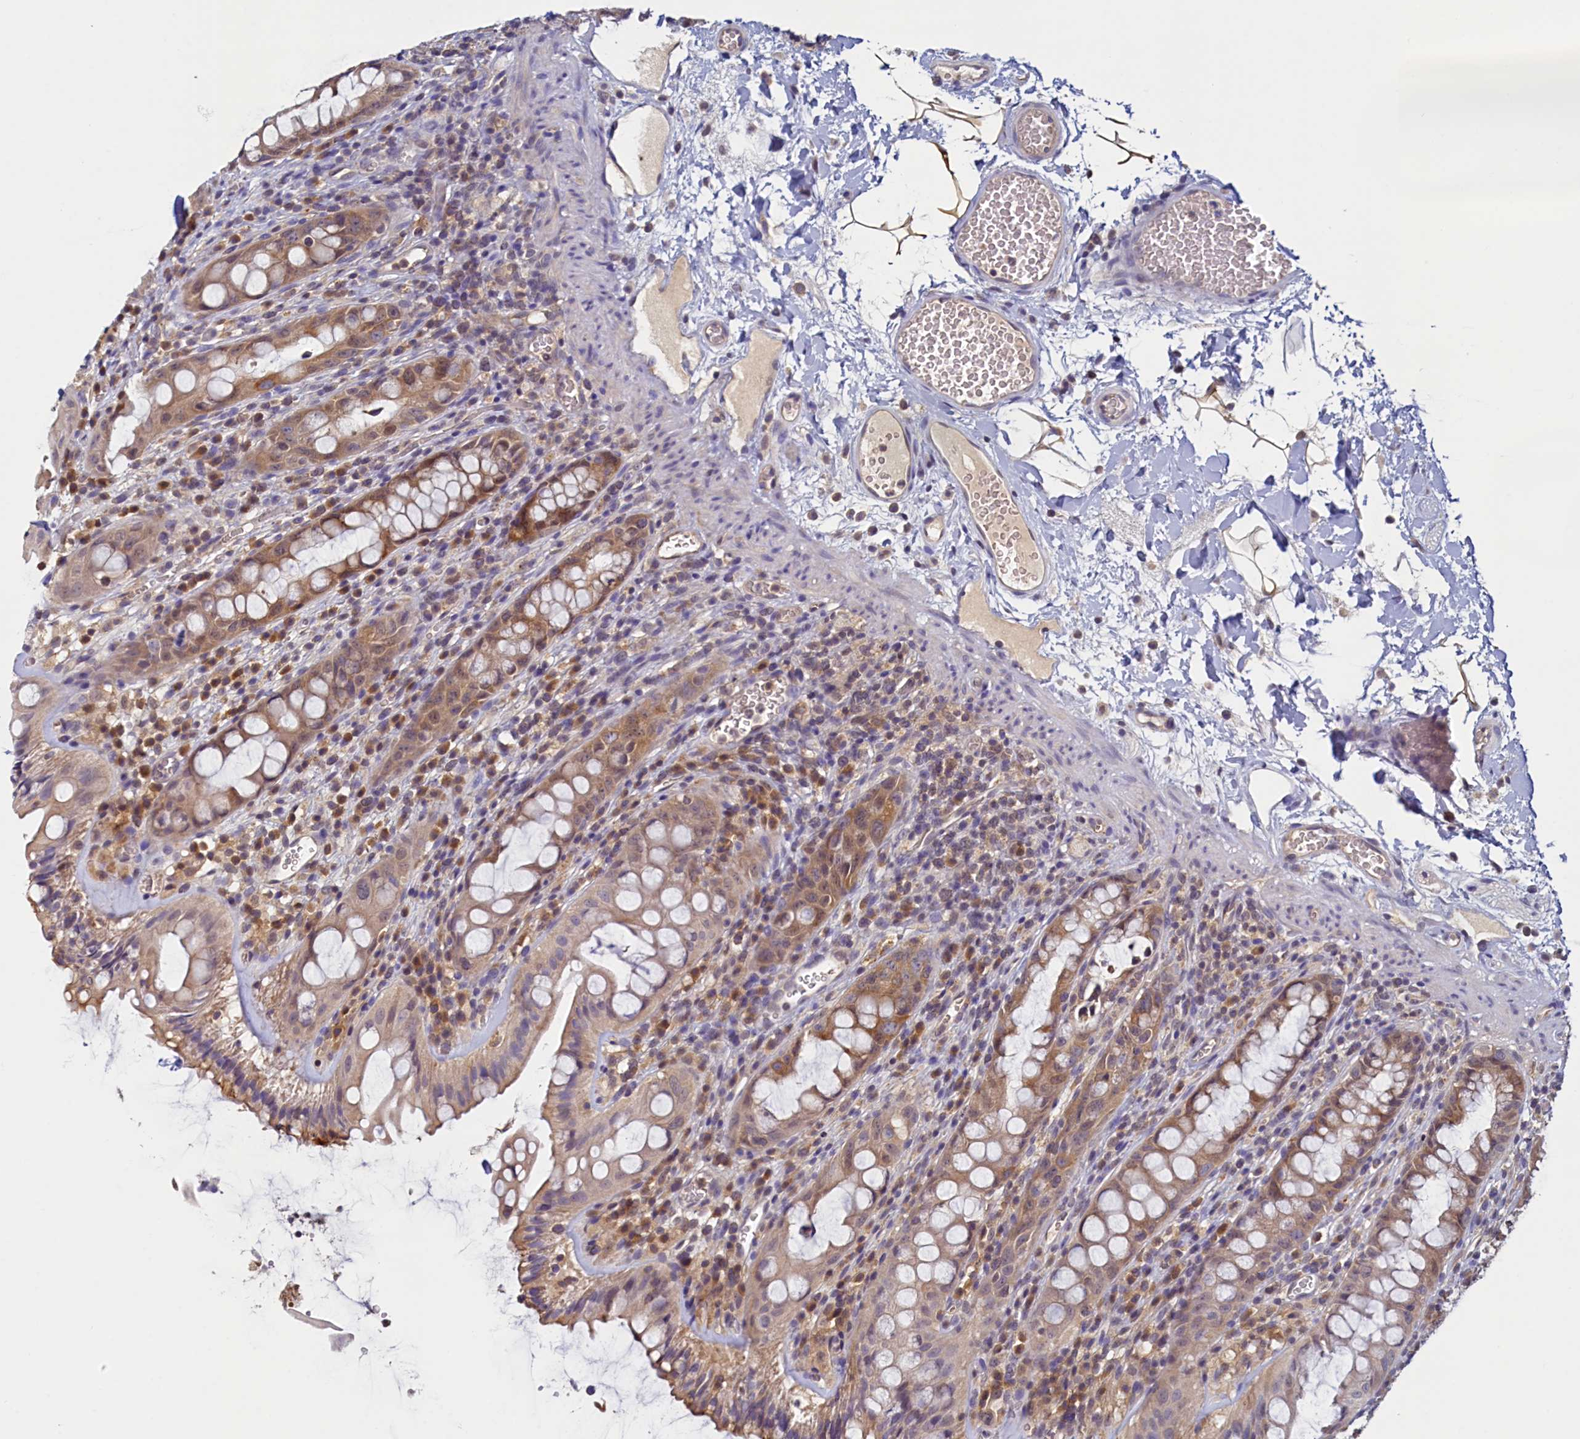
{"staining": {"intensity": "moderate", "quantity": "25%-75%", "location": "cytoplasmic/membranous"}, "tissue": "rectum", "cell_type": "Glandular cells", "image_type": "normal", "snomed": [{"axis": "morphology", "description": "Normal tissue, NOS"}, {"axis": "topography", "description": "Rectum"}], "caption": "IHC of normal rectum displays medium levels of moderate cytoplasmic/membranous positivity in approximately 25%-75% of glandular cells.", "gene": "PAAF1", "patient": {"sex": "female", "age": 57}}